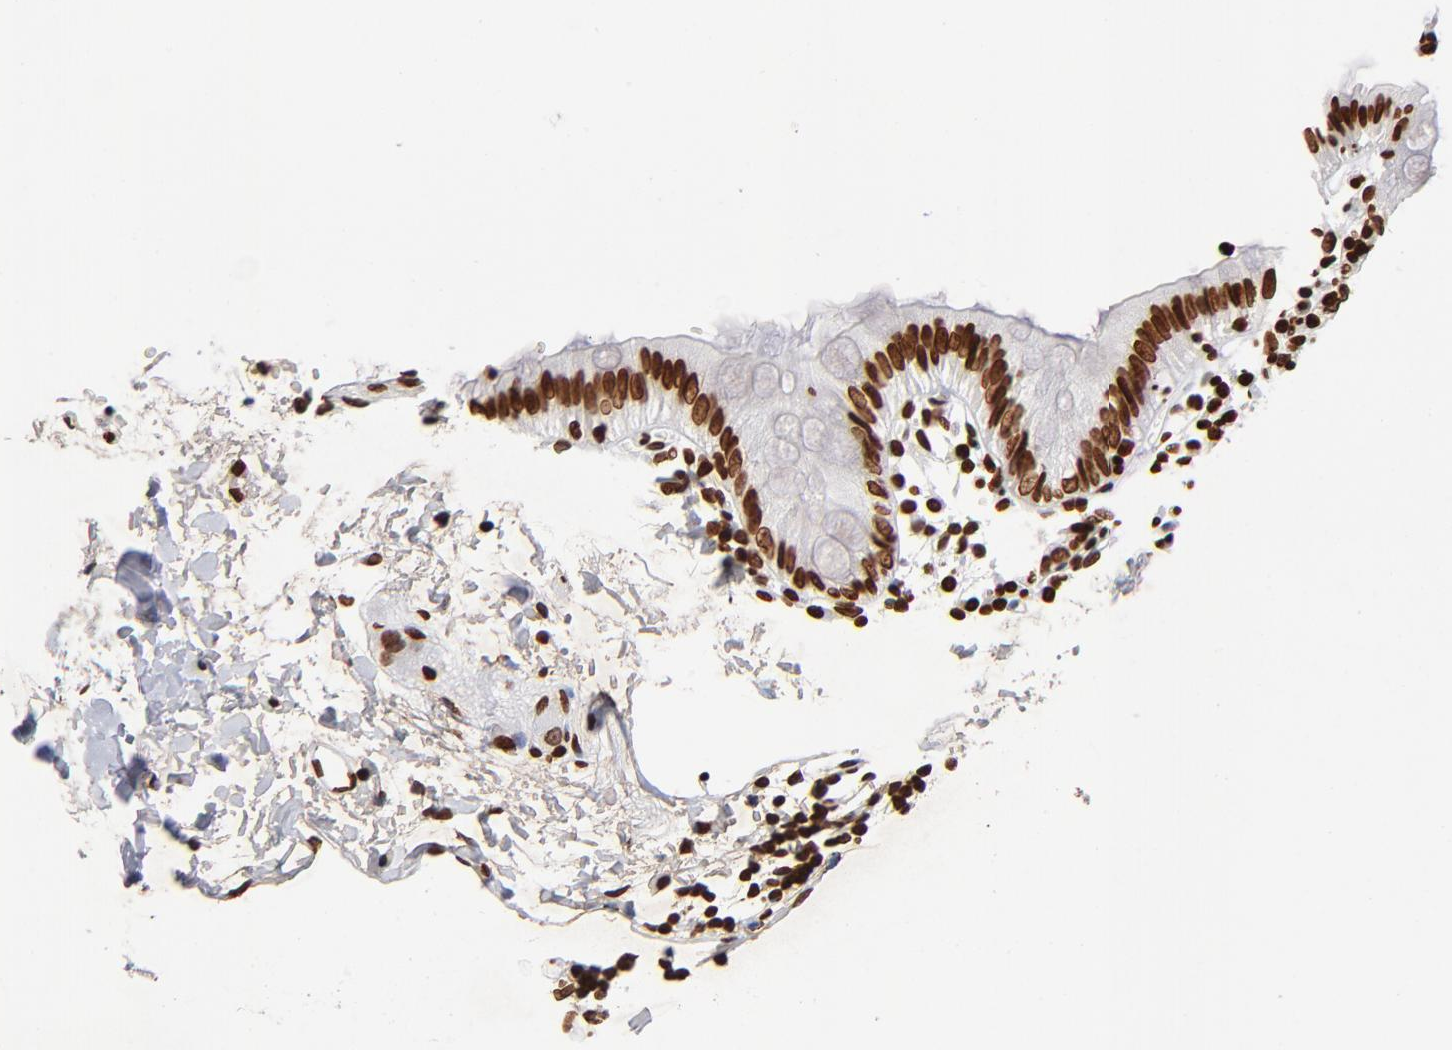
{"staining": {"intensity": "strong", "quantity": "25%-75%", "location": "nuclear"}, "tissue": "colon", "cell_type": "Endothelial cells", "image_type": "normal", "snomed": [{"axis": "morphology", "description": "Normal tissue, NOS"}, {"axis": "topography", "description": "Colon"}], "caption": "Immunohistochemical staining of benign human colon demonstrates strong nuclear protein staining in about 25%-75% of endothelial cells. (DAB IHC with brightfield microscopy, high magnification).", "gene": "FBH1", "patient": {"sex": "male", "age": 14}}